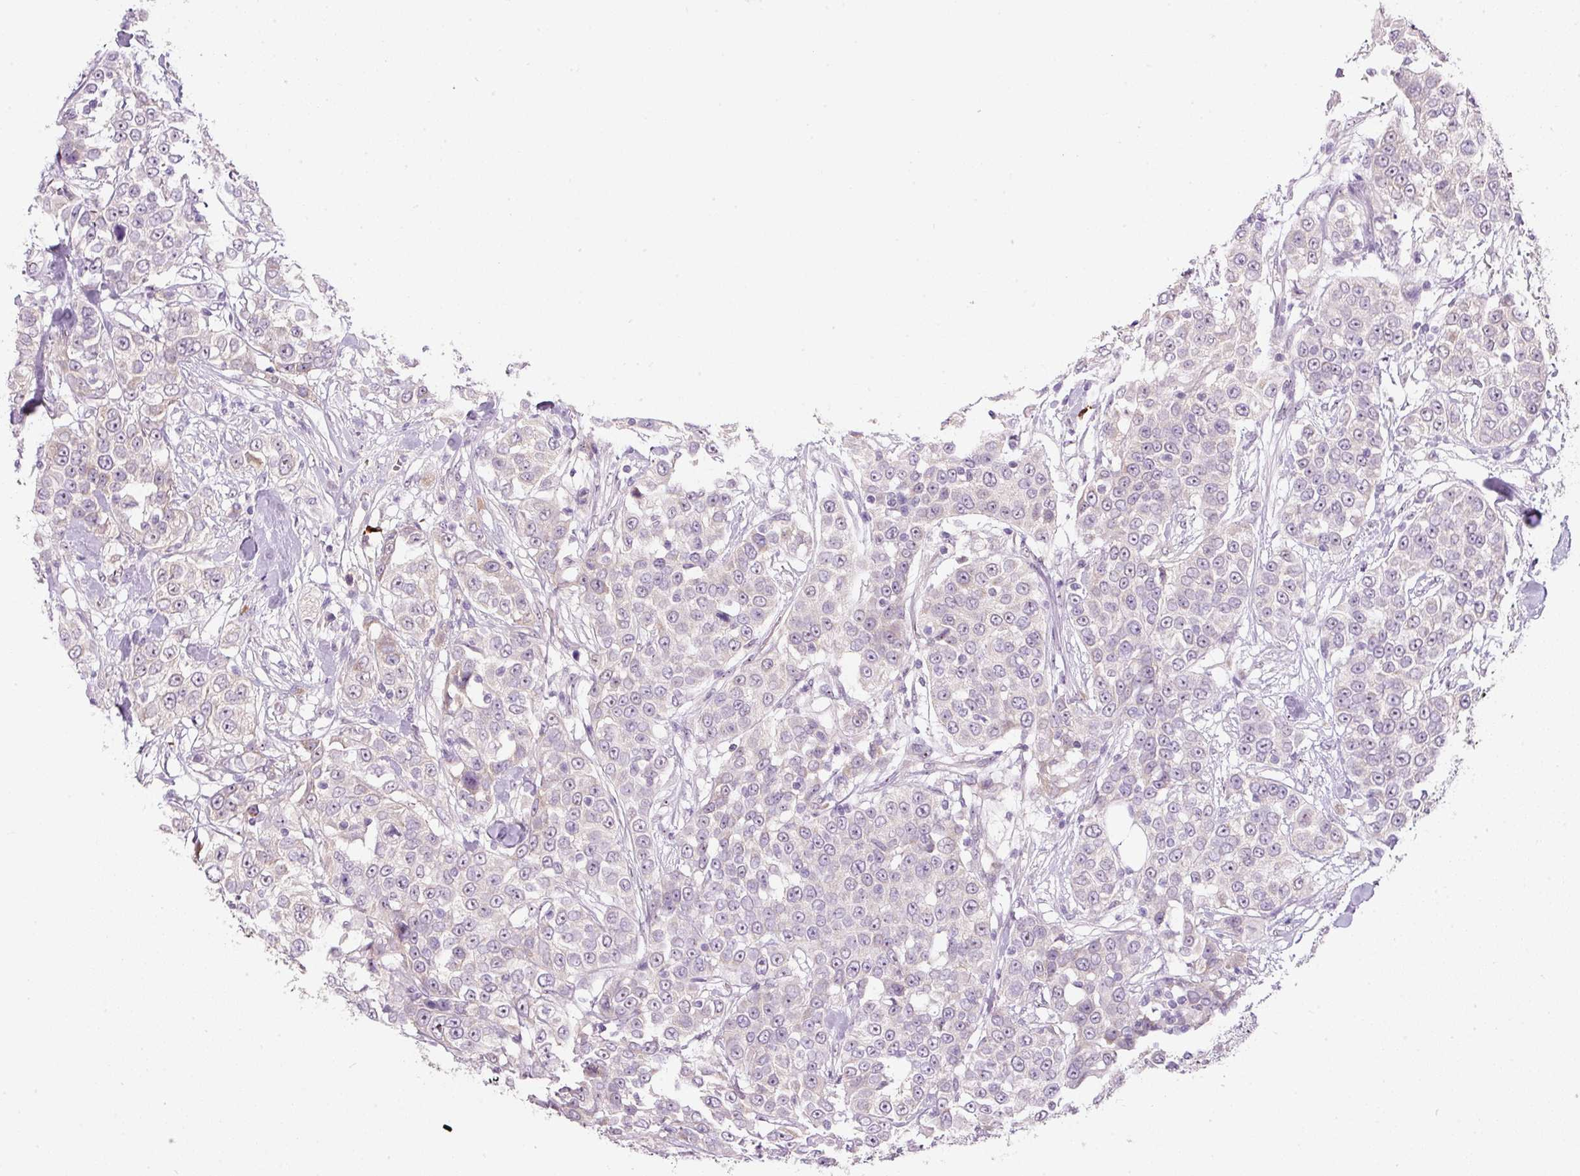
{"staining": {"intensity": "negative", "quantity": "none", "location": "none"}, "tissue": "urothelial cancer", "cell_type": "Tumor cells", "image_type": "cancer", "snomed": [{"axis": "morphology", "description": "Urothelial carcinoma, High grade"}, {"axis": "topography", "description": "Urinary bladder"}], "caption": "Immunohistochemistry (IHC) of urothelial carcinoma (high-grade) demonstrates no staining in tumor cells.", "gene": "TMEM37", "patient": {"sex": "female", "age": 80}}